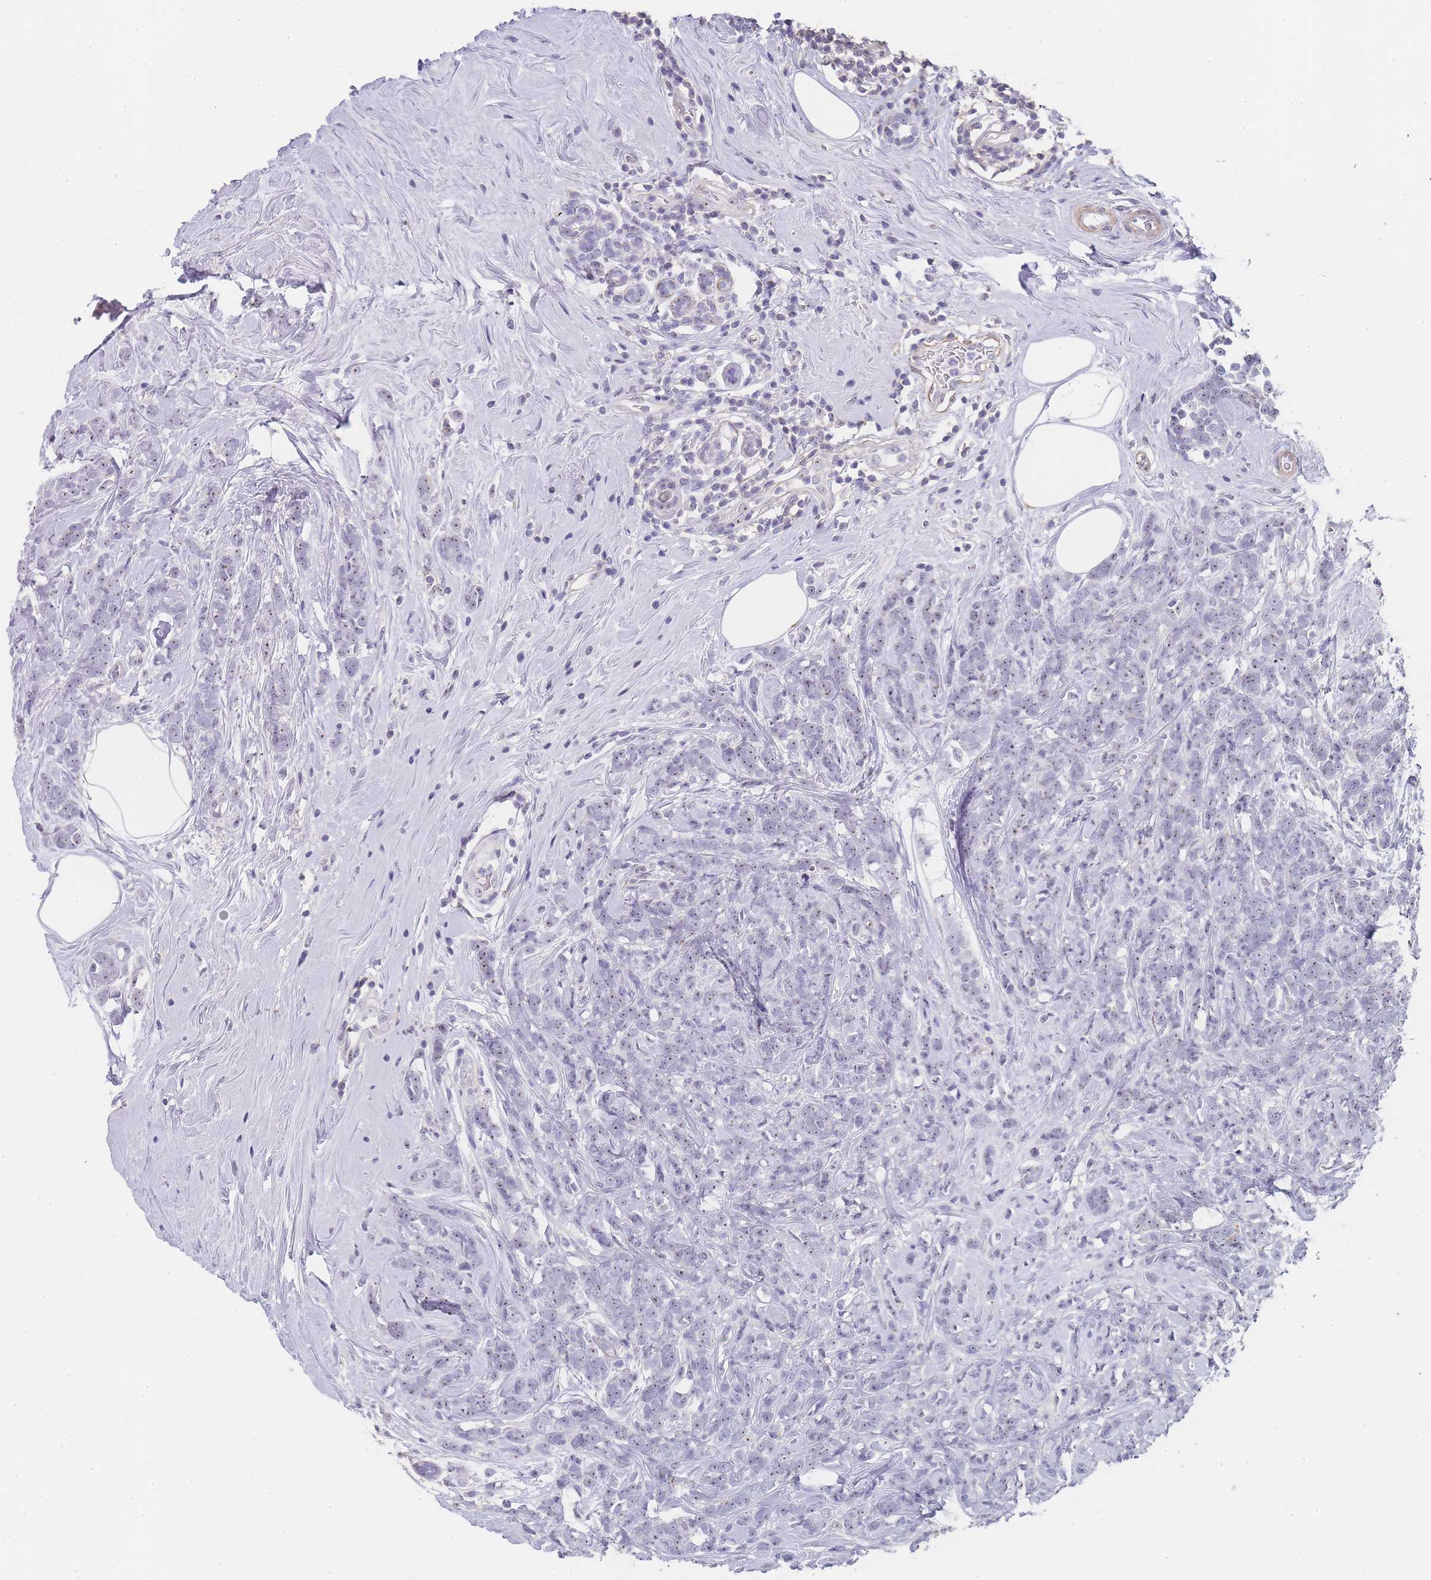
{"staining": {"intensity": "weak", "quantity": ">75%", "location": "nuclear"}, "tissue": "breast cancer", "cell_type": "Tumor cells", "image_type": "cancer", "snomed": [{"axis": "morphology", "description": "Lobular carcinoma"}, {"axis": "topography", "description": "Breast"}], "caption": "Immunohistochemical staining of breast cancer displays weak nuclear protein staining in approximately >75% of tumor cells.", "gene": "NOP14", "patient": {"sex": "female", "age": 58}}